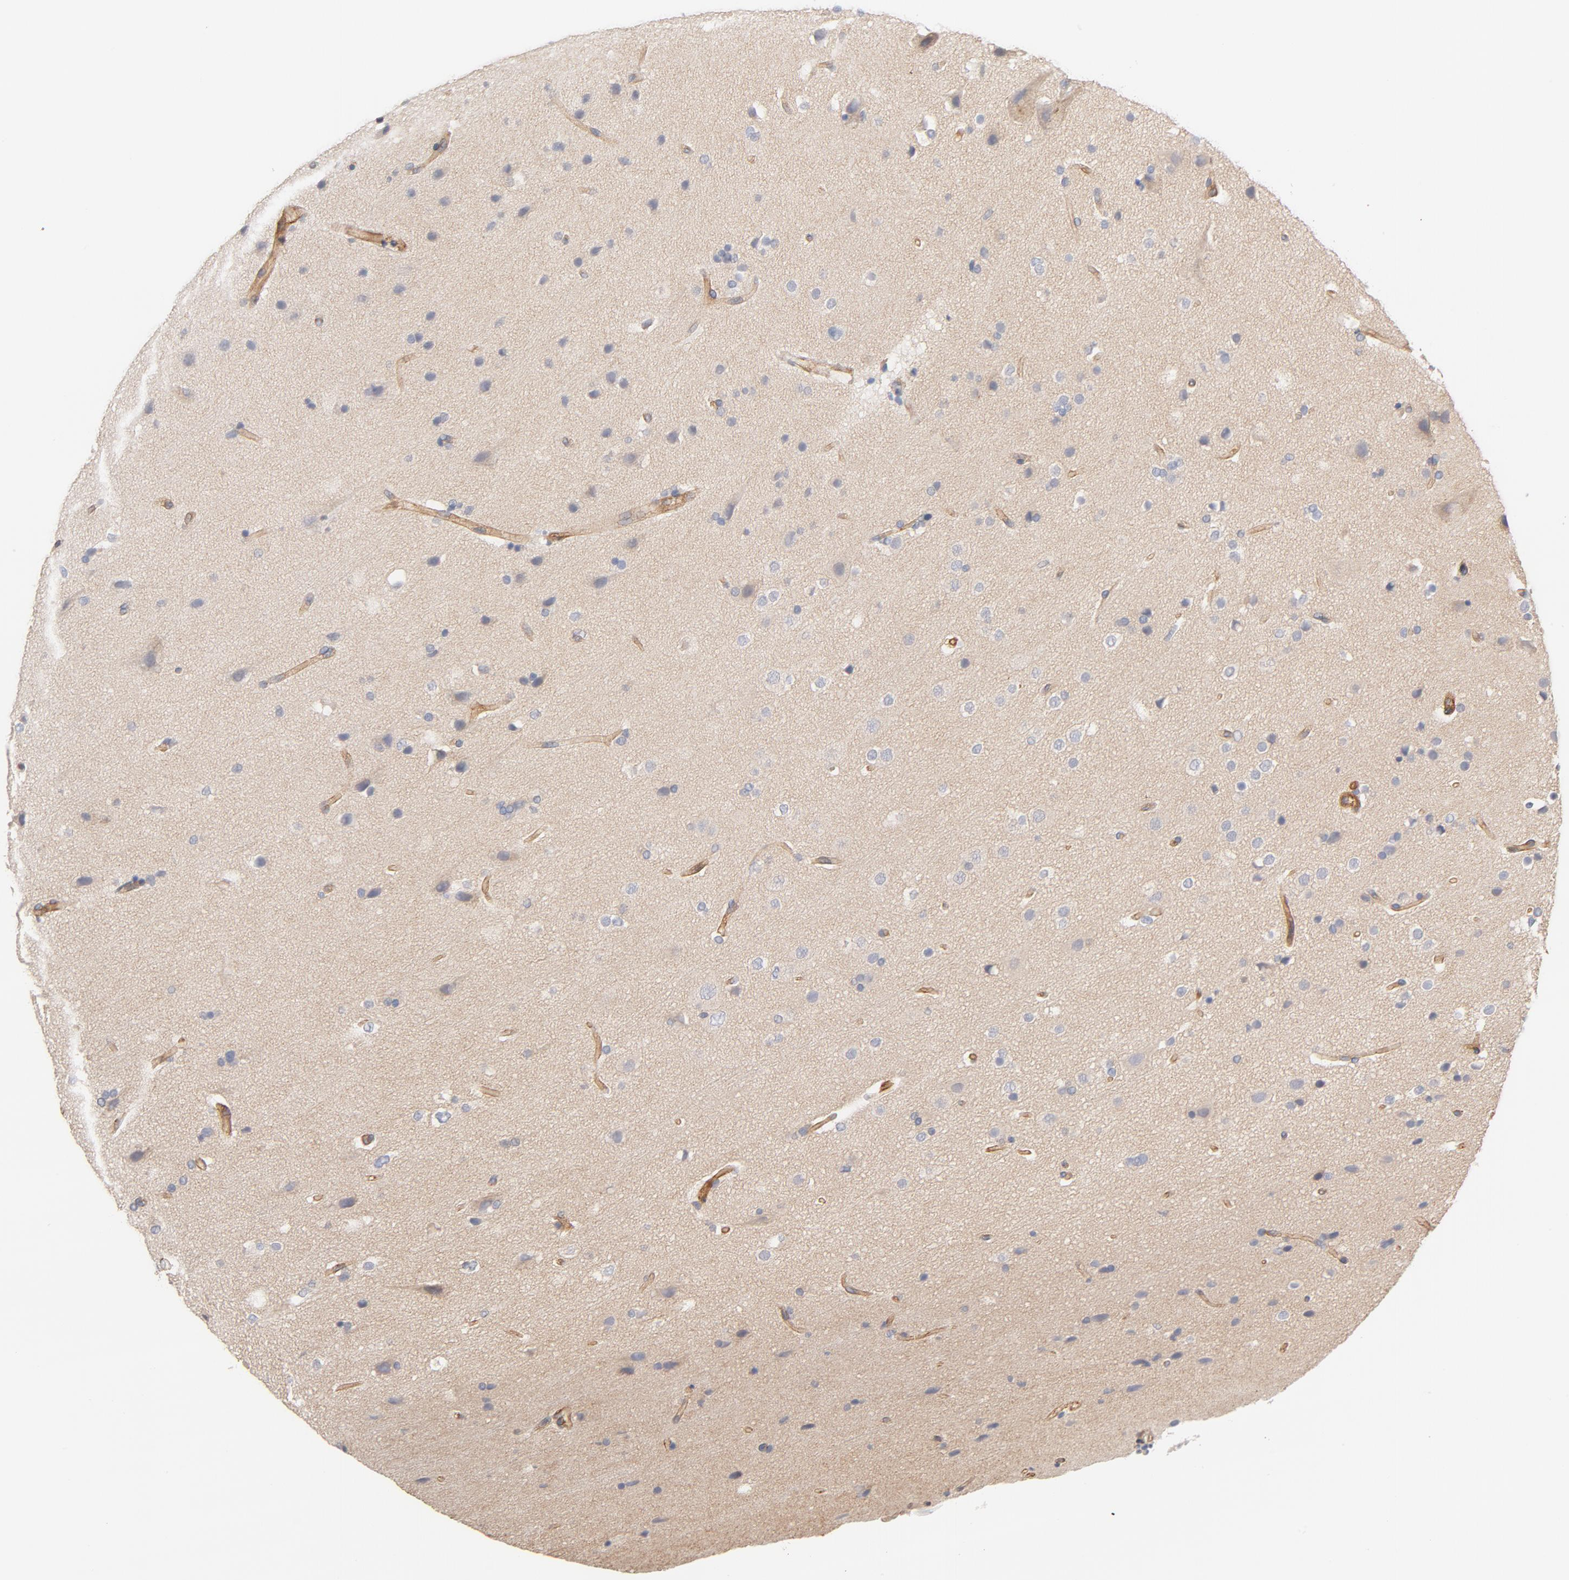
{"staining": {"intensity": "weak", "quantity": "25%-75%", "location": "cytoplasmic/membranous"}, "tissue": "glioma", "cell_type": "Tumor cells", "image_type": "cancer", "snomed": [{"axis": "morphology", "description": "Glioma, malignant, Low grade"}, {"axis": "topography", "description": "Cerebral cortex"}], "caption": "Human glioma stained with a protein marker demonstrates weak staining in tumor cells.", "gene": "STRN3", "patient": {"sex": "female", "age": 47}}